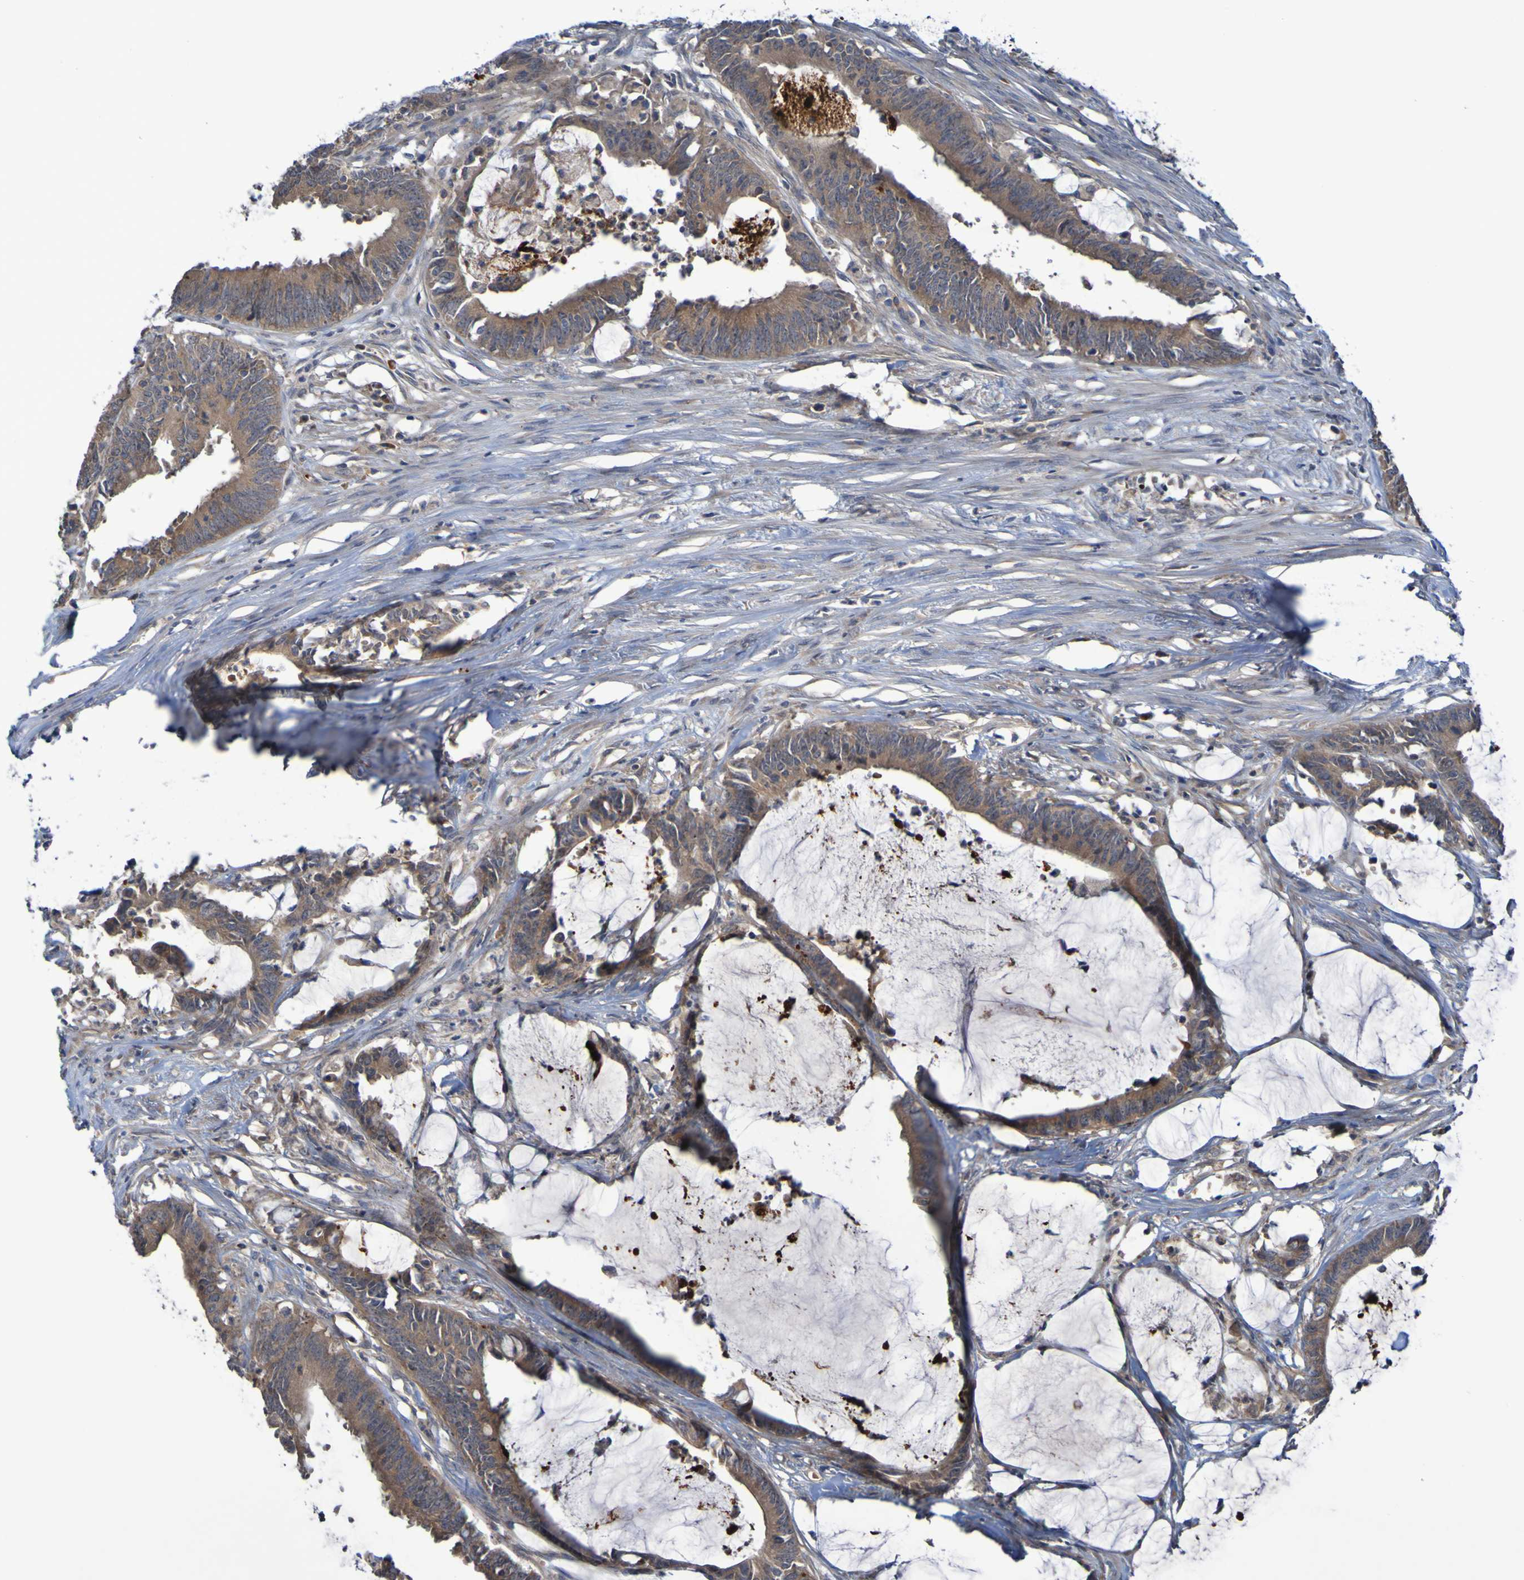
{"staining": {"intensity": "moderate", "quantity": ">75%", "location": "cytoplasmic/membranous"}, "tissue": "colorectal cancer", "cell_type": "Tumor cells", "image_type": "cancer", "snomed": [{"axis": "morphology", "description": "Adenocarcinoma, NOS"}, {"axis": "topography", "description": "Rectum"}], "caption": "A photomicrograph of colorectal cancer (adenocarcinoma) stained for a protein displays moderate cytoplasmic/membranous brown staining in tumor cells. (IHC, brightfield microscopy, high magnification).", "gene": "ANGPT4", "patient": {"sex": "female", "age": 66}}